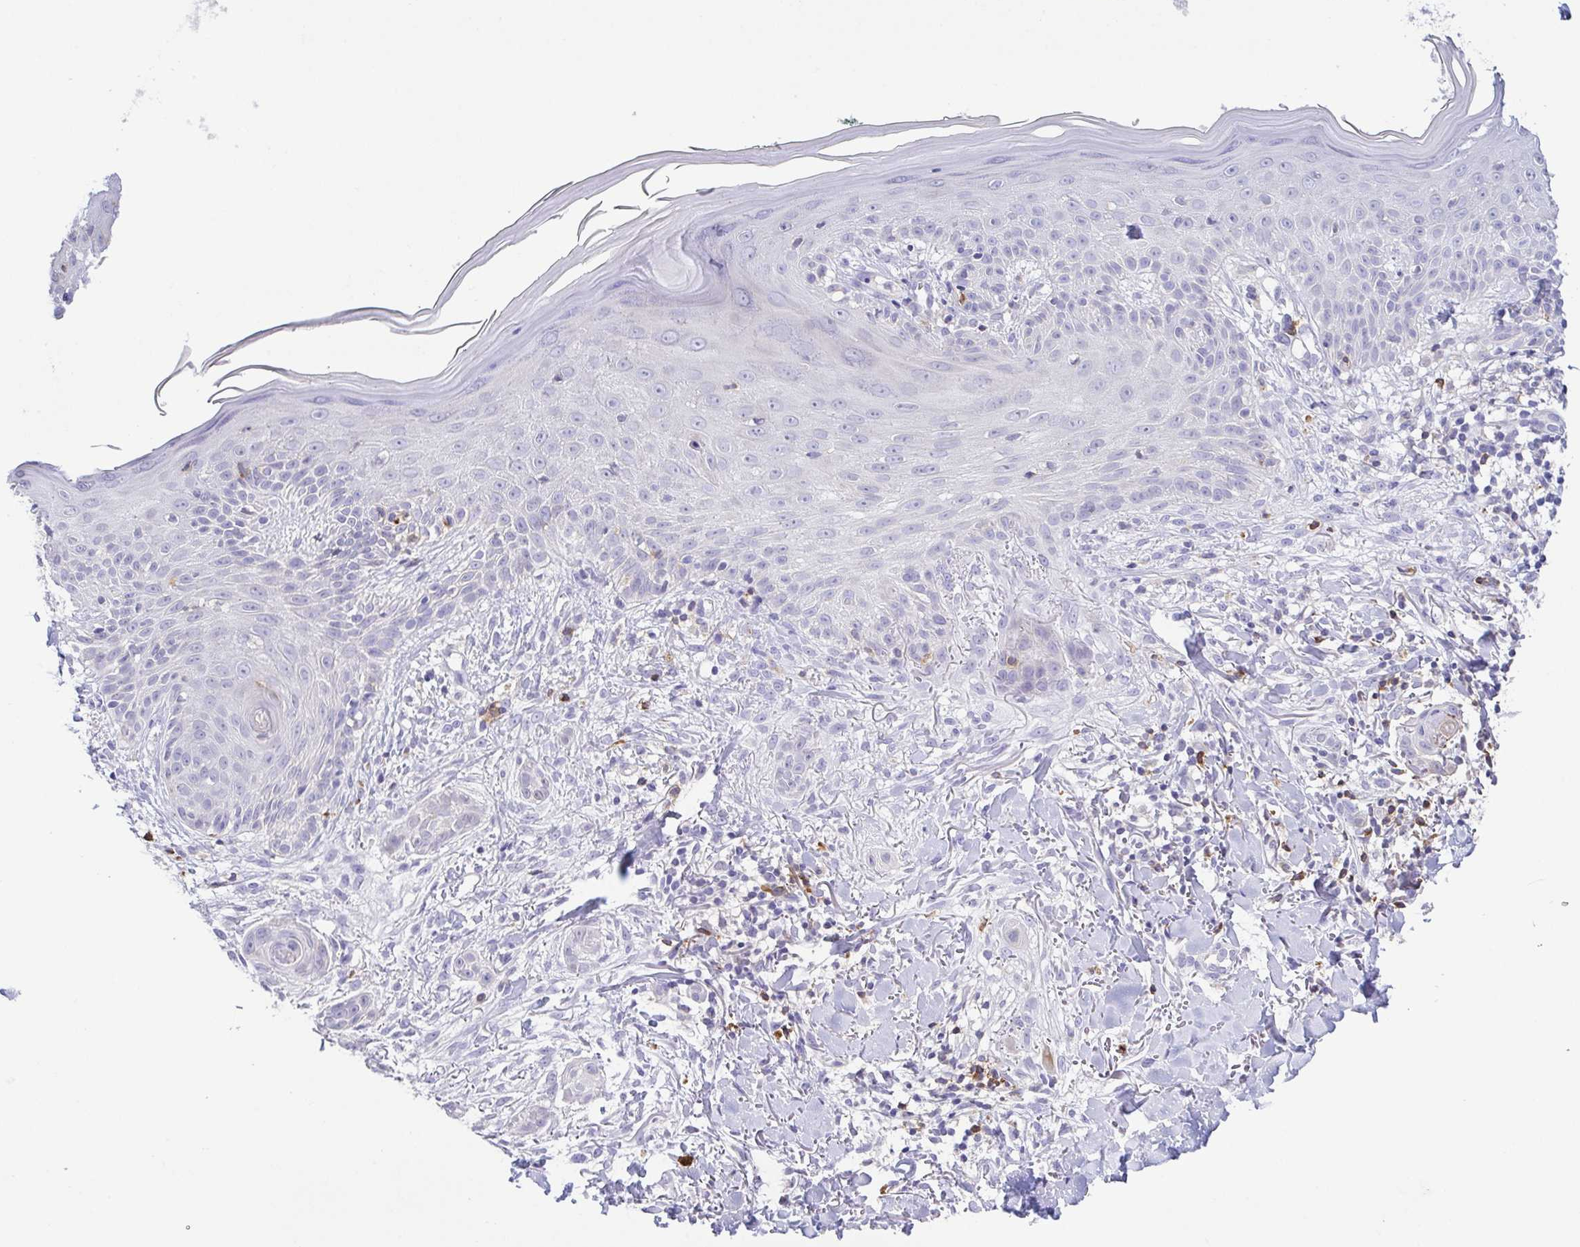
{"staining": {"intensity": "negative", "quantity": "none", "location": "none"}, "tissue": "skin cancer", "cell_type": "Tumor cells", "image_type": "cancer", "snomed": [{"axis": "morphology", "description": "Basal cell carcinoma"}, {"axis": "morphology", "description": "BCC, high aggressive"}, {"axis": "topography", "description": "Skin"}], "caption": "DAB immunohistochemical staining of human skin cancer exhibits no significant positivity in tumor cells. (DAB immunohistochemistry, high magnification).", "gene": "PGLYRP1", "patient": {"sex": "male", "age": 64}}